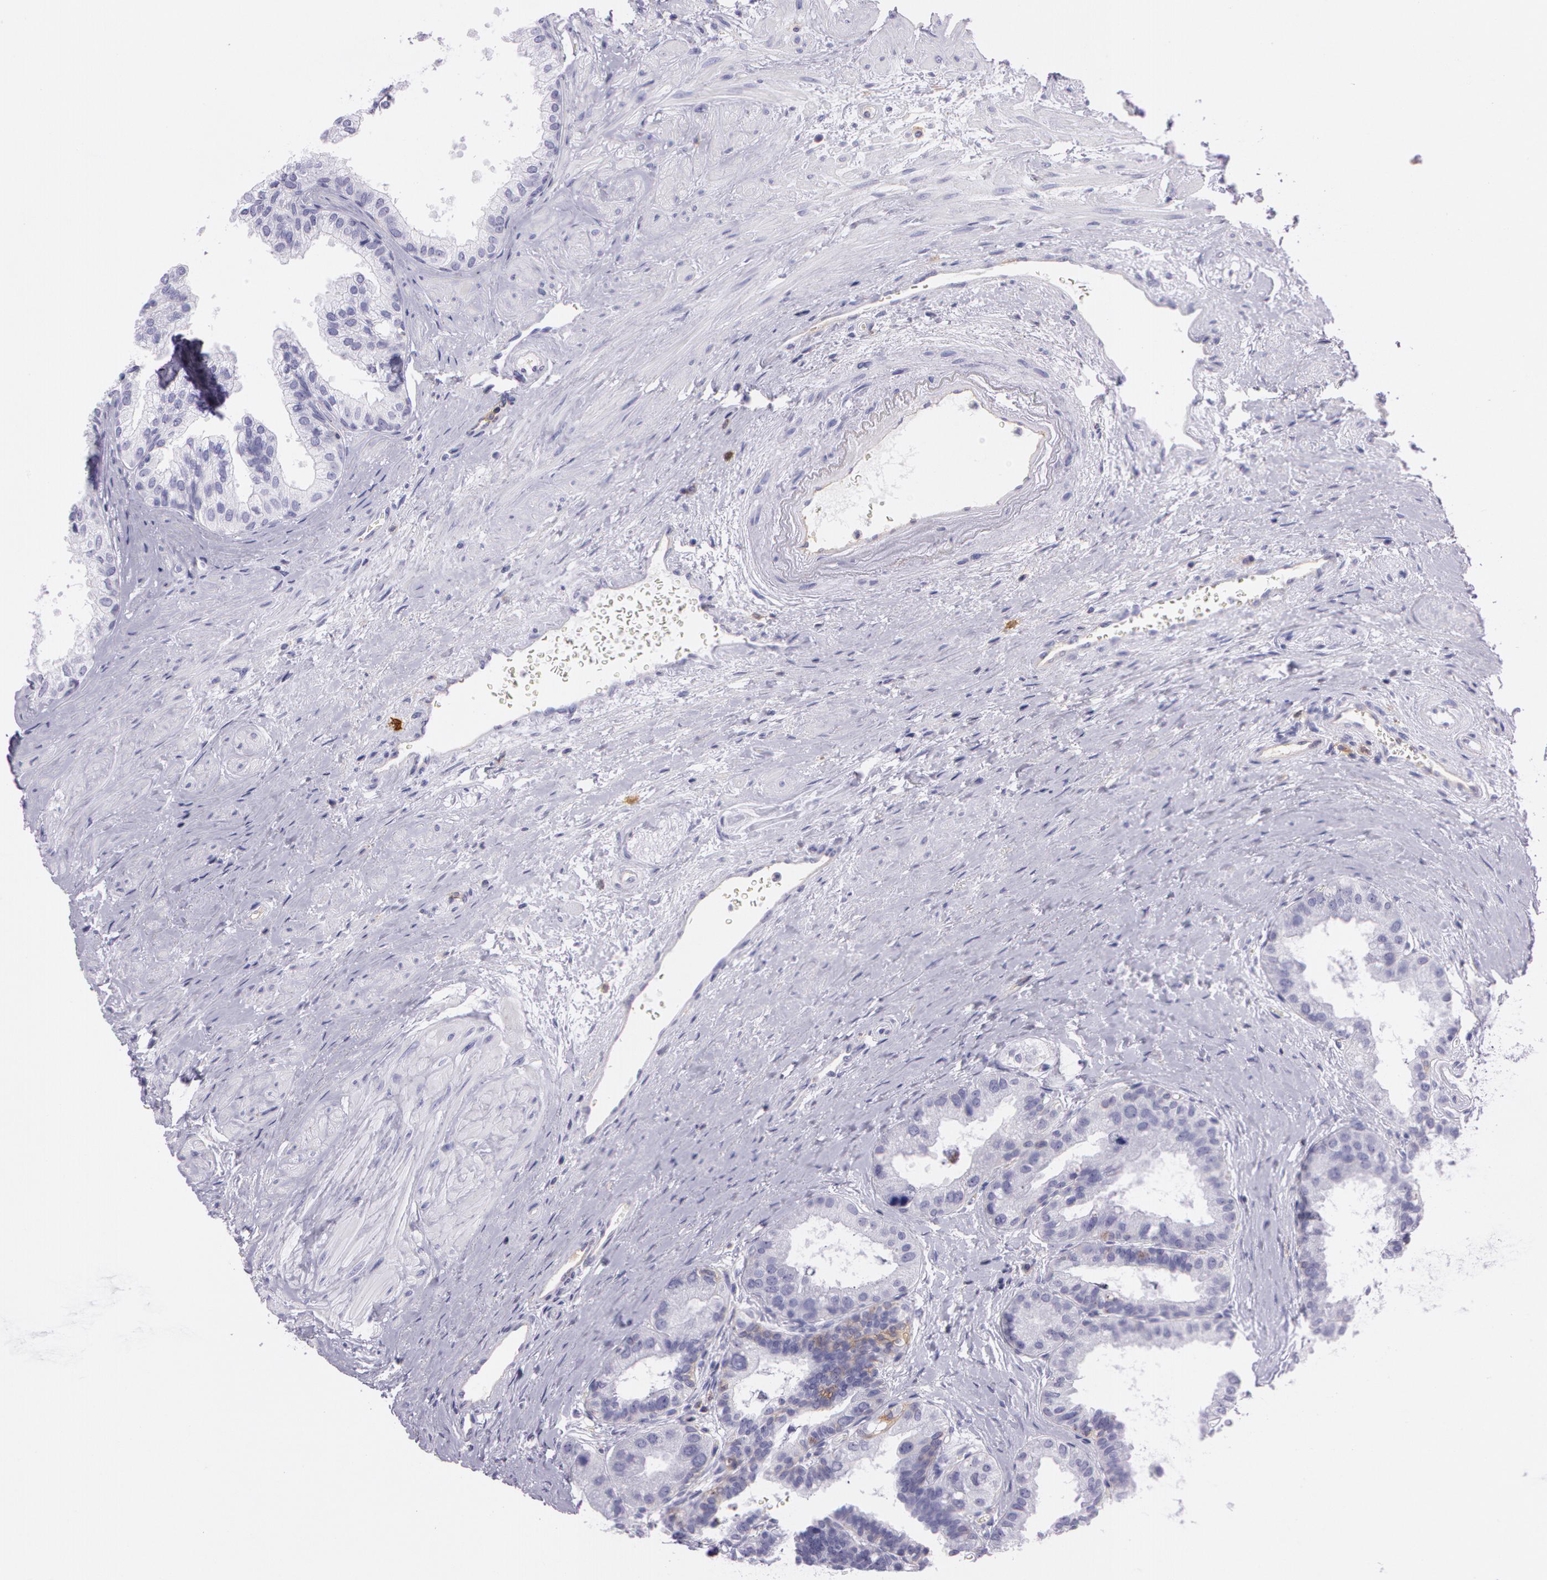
{"staining": {"intensity": "weak", "quantity": "<25%", "location": "cytoplasmic/membranous"}, "tissue": "prostate", "cell_type": "Glandular cells", "image_type": "normal", "snomed": [{"axis": "morphology", "description": "Normal tissue, NOS"}, {"axis": "topography", "description": "Prostate"}], "caption": "DAB immunohistochemical staining of benign prostate shows no significant expression in glandular cells. (Brightfield microscopy of DAB (3,3'-diaminobenzidine) IHC at high magnification).", "gene": "LY75", "patient": {"sex": "male", "age": 60}}